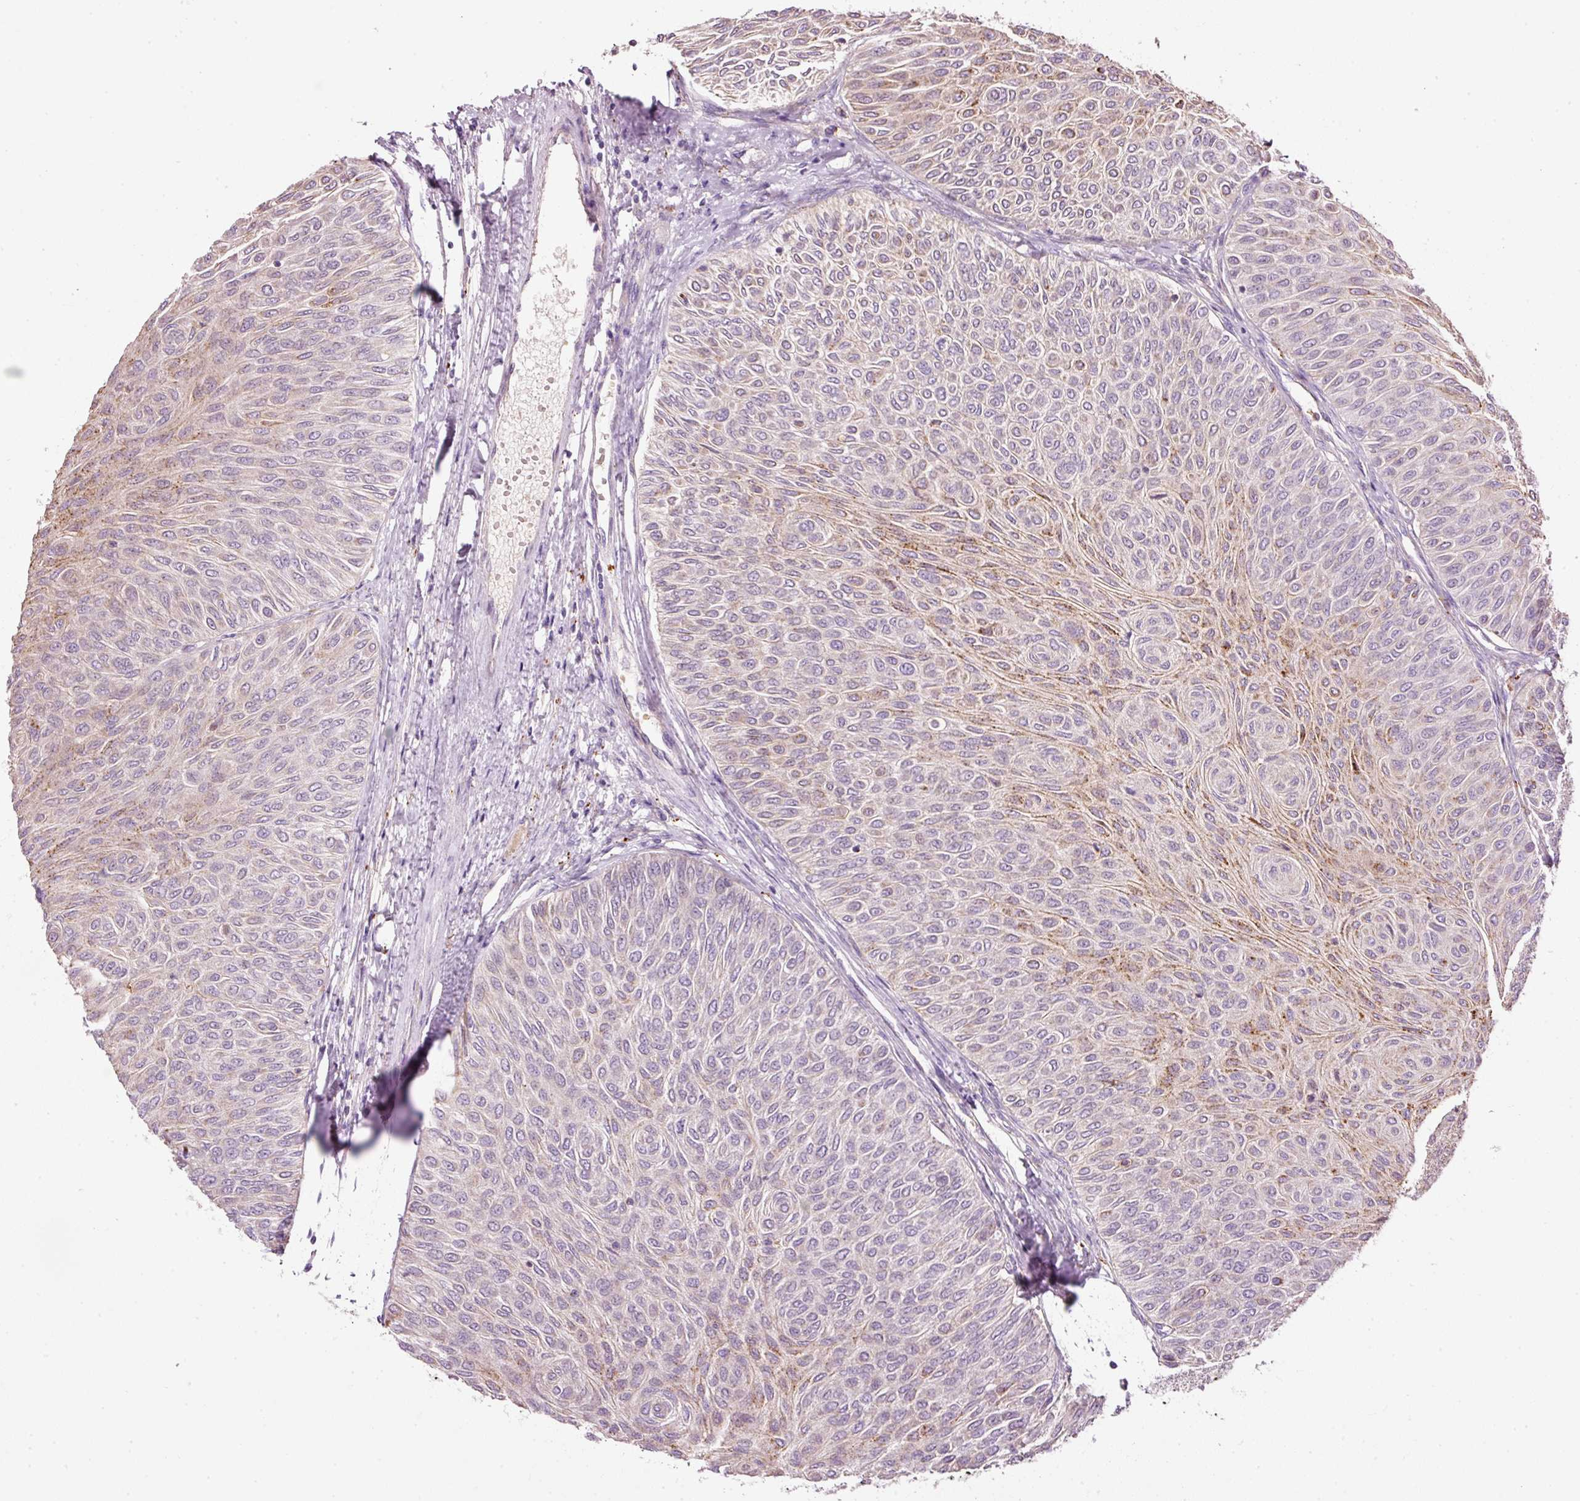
{"staining": {"intensity": "weak", "quantity": "<25%", "location": "cytoplasmic/membranous"}, "tissue": "urothelial cancer", "cell_type": "Tumor cells", "image_type": "cancer", "snomed": [{"axis": "morphology", "description": "Urothelial carcinoma, Low grade"}, {"axis": "topography", "description": "Urinary bladder"}], "caption": "Tumor cells are negative for brown protein staining in urothelial cancer.", "gene": "ZNF639", "patient": {"sex": "male", "age": 78}}